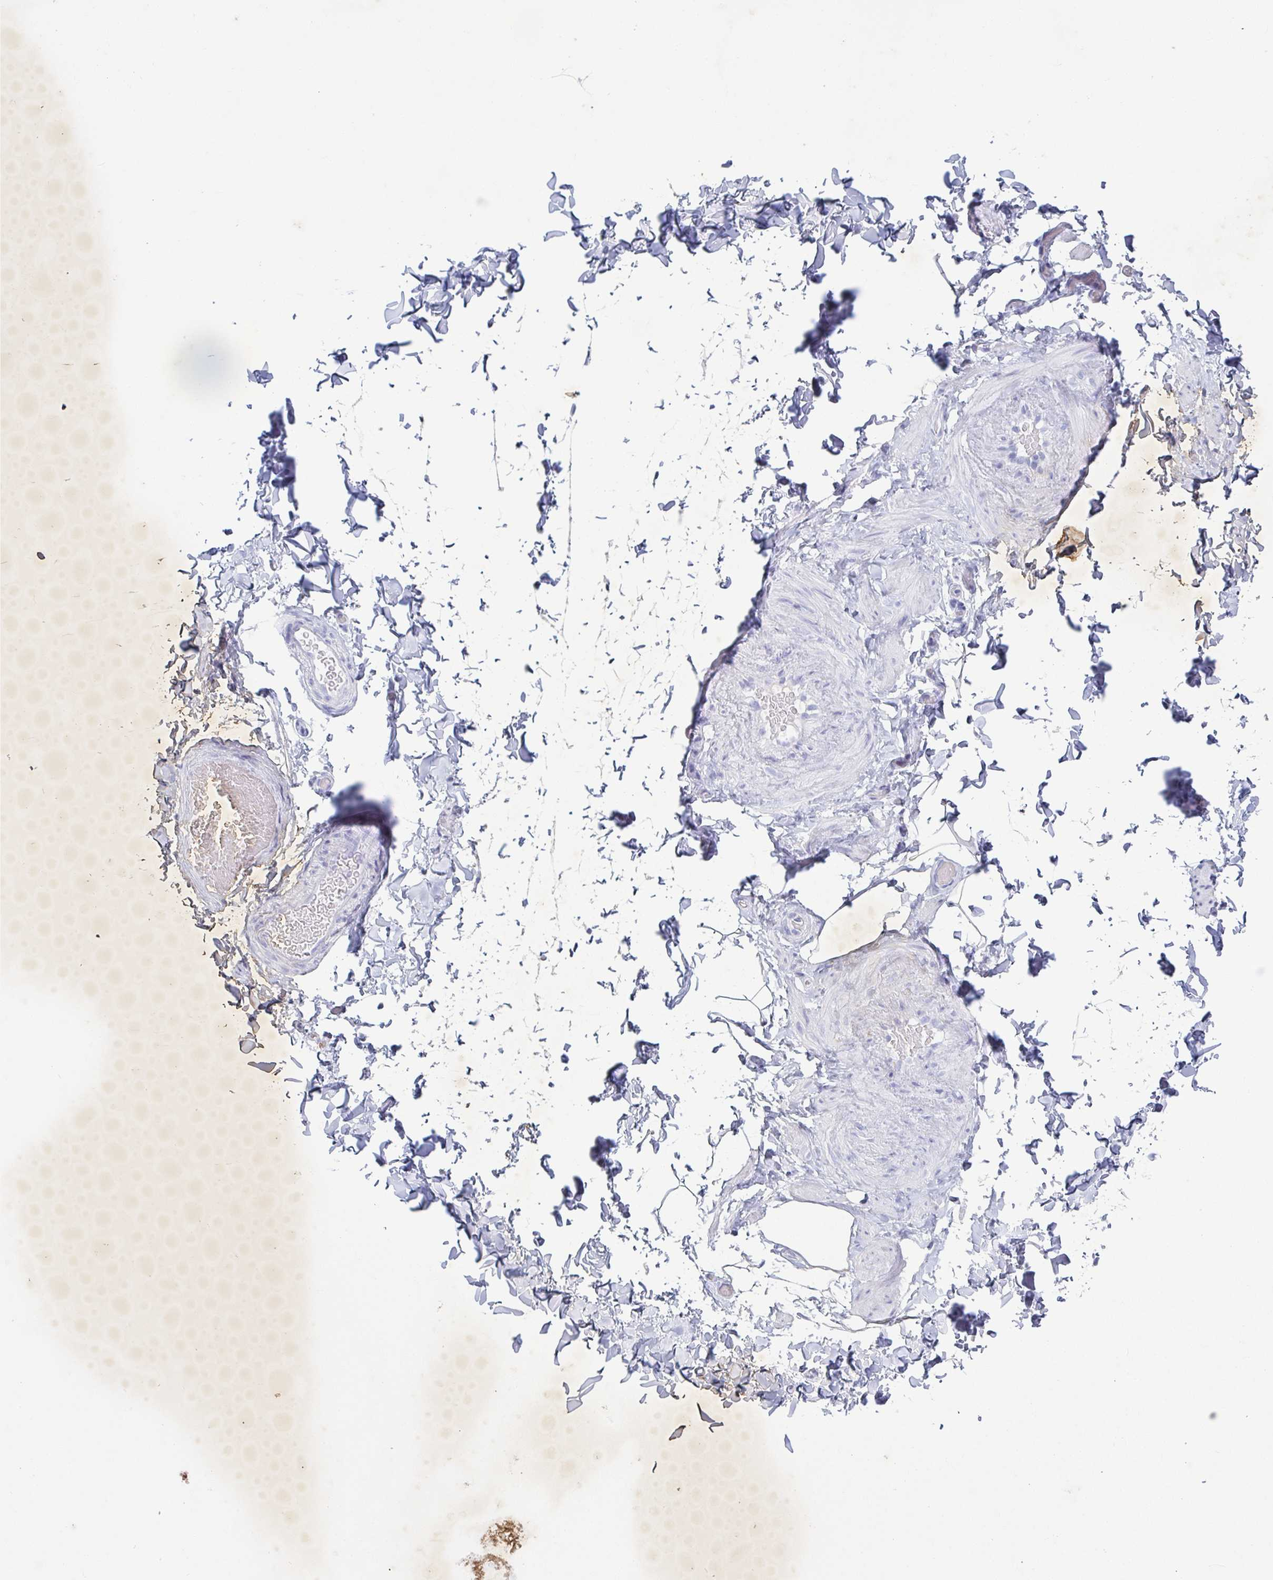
{"staining": {"intensity": "negative", "quantity": "none", "location": "none"}, "tissue": "adipose tissue", "cell_type": "Adipocytes", "image_type": "normal", "snomed": [{"axis": "morphology", "description": "Normal tissue, NOS"}, {"axis": "topography", "description": "Soft tissue"}, {"axis": "topography", "description": "Adipose tissue"}, {"axis": "topography", "description": "Vascular tissue"}, {"axis": "topography", "description": "Peripheral nerve tissue"}], "caption": "A micrograph of adipose tissue stained for a protein shows no brown staining in adipocytes. (DAB immunohistochemistry with hematoxylin counter stain).", "gene": "ZG16B", "patient": {"sex": "male", "age": 29}}